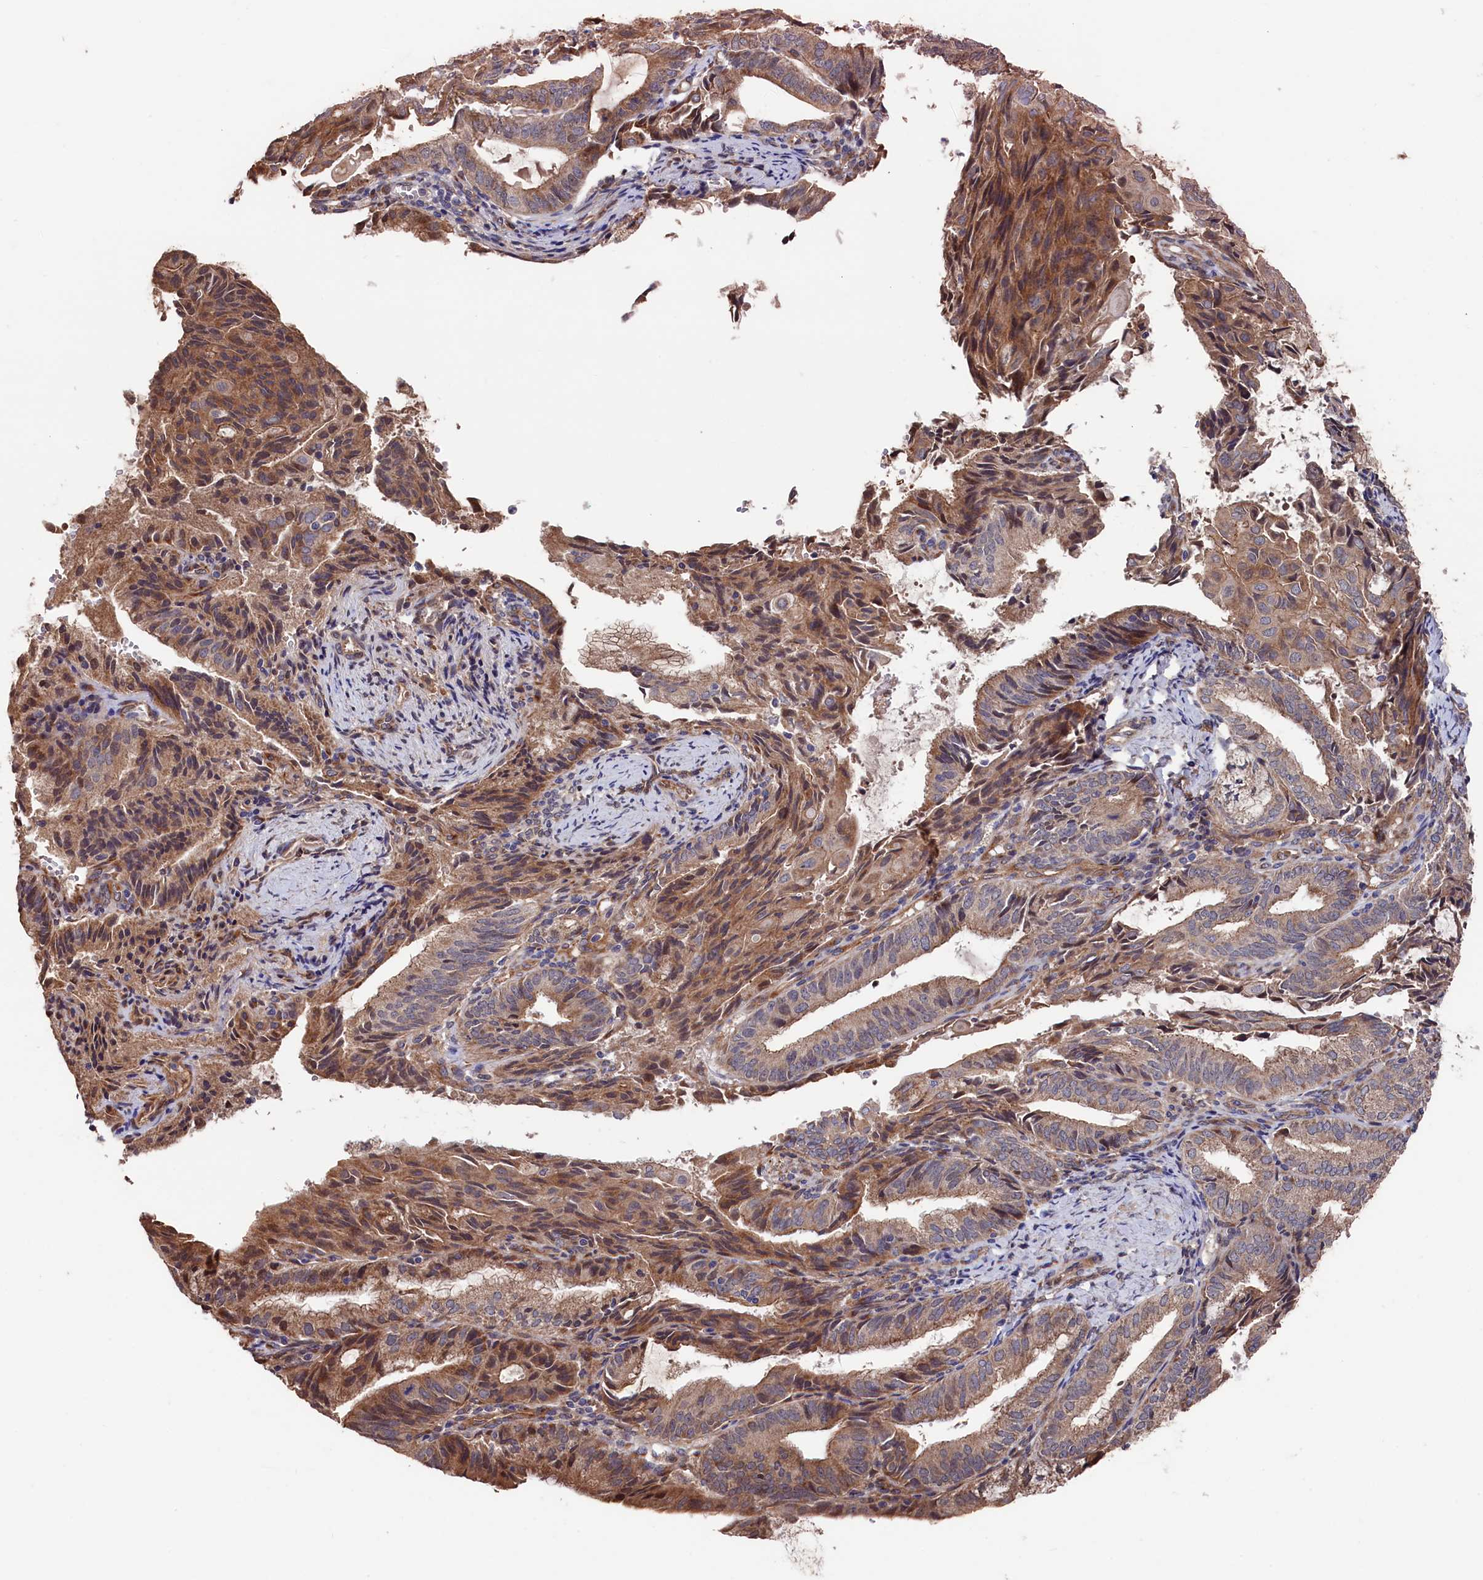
{"staining": {"intensity": "moderate", "quantity": "25%-75%", "location": "cytoplasmic/membranous"}, "tissue": "endometrial cancer", "cell_type": "Tumor cells", "image_type": "cancer", "snomed": [{"axis": "morphology", "description": "Adenocarcinoma, NOS"}, {"axis": "topography", "description": "Endometrium"}], "caption": "Brown immunohistochemical staining in human endometrial cancer (adenocarcinoma) reveals moderate cytoplasmic/membranous positivity in about 25%-75% of tumor cells.", "gene": "SLC12A4", "patient": {"sex": "female", "age": 49}}